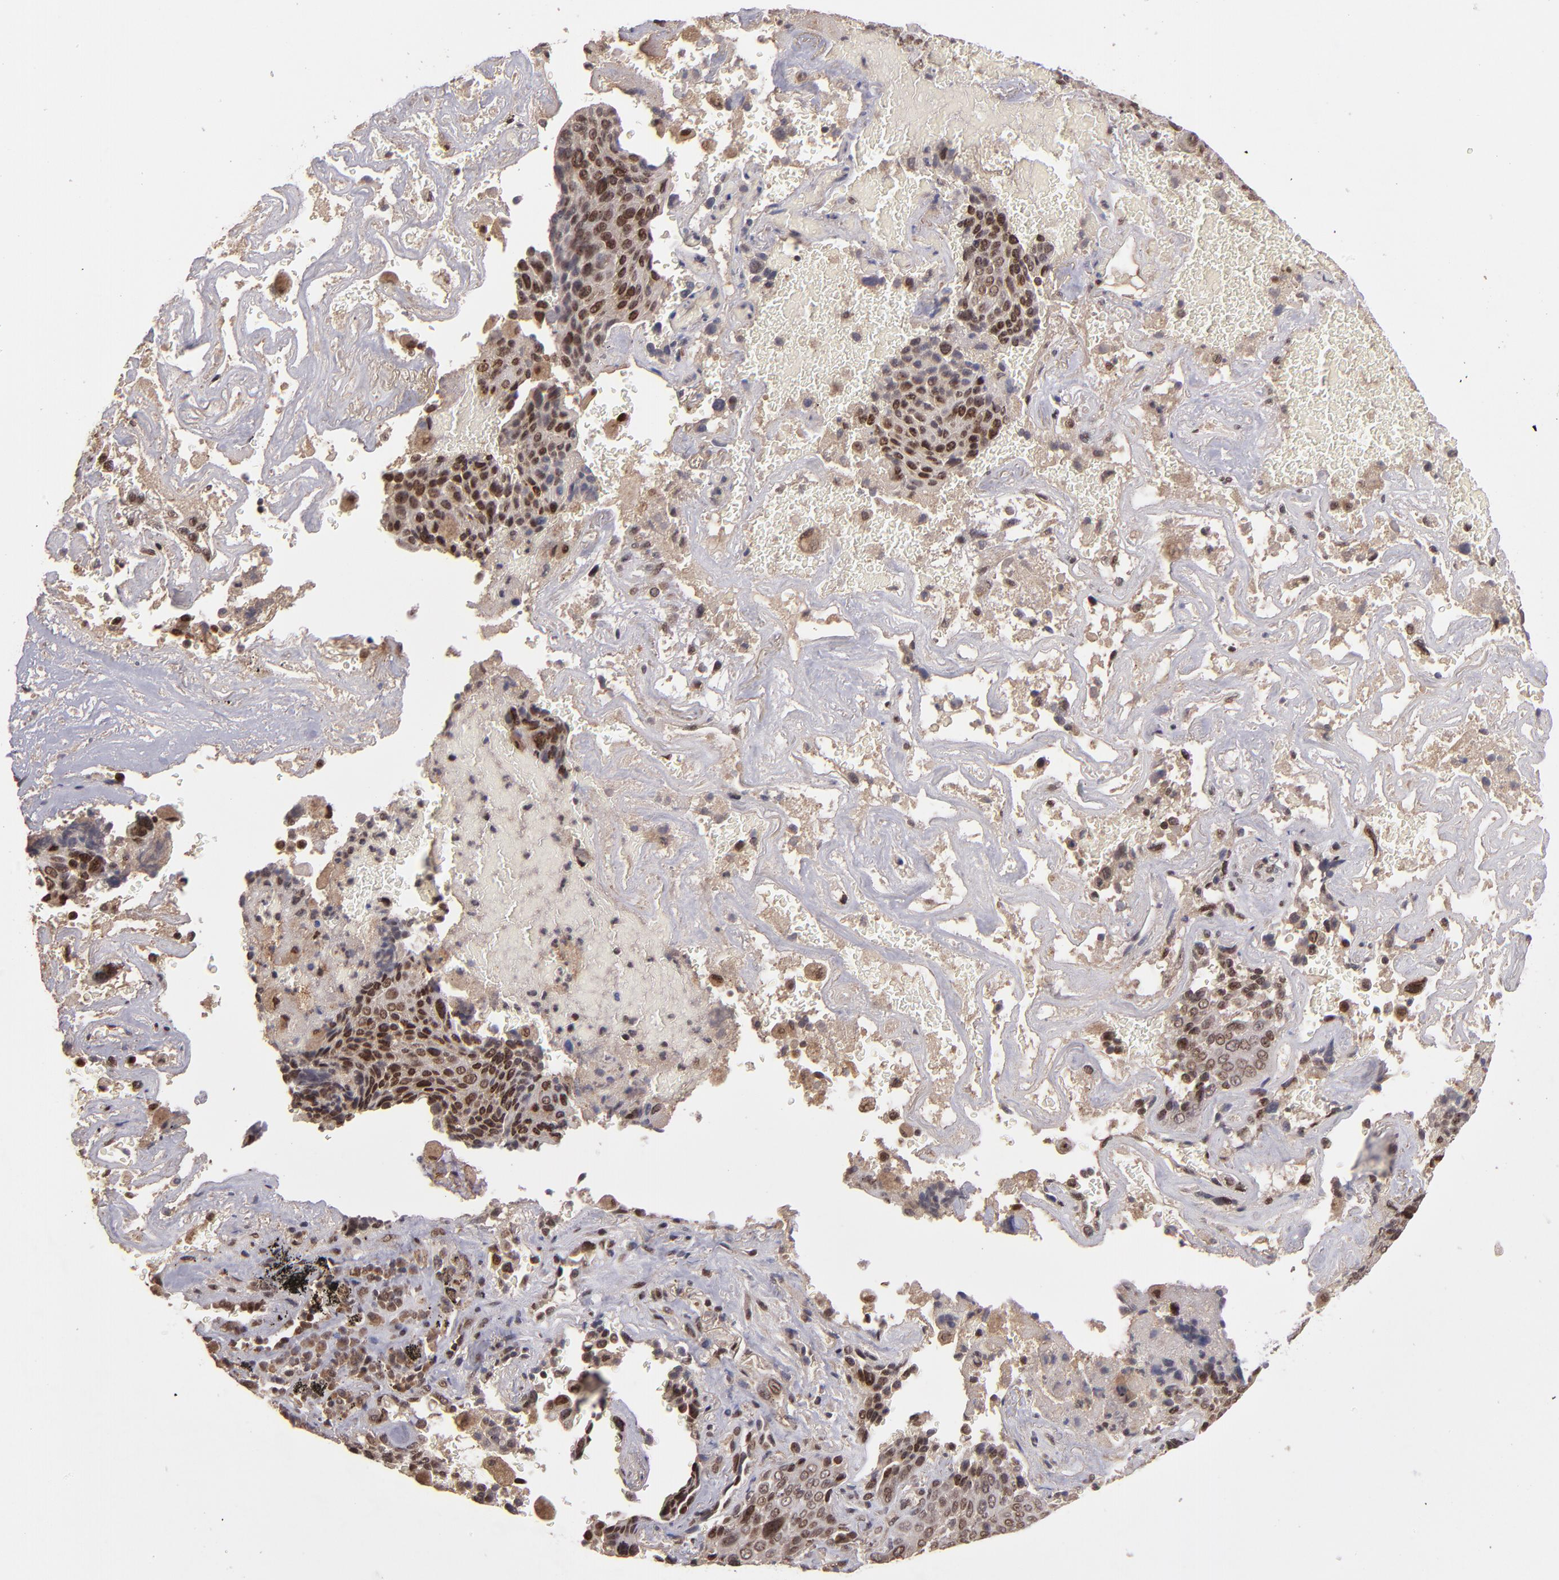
{"staining": {"intensity": "moderate", "quantity": "25%-75%", "location": "nuclear"}, "tissue": "lung cancer", "cell_type": "Tumor cells", "image_type": "cancer", "snomed": [{"axis": "morphology", "description": "Squamous cell carcinoma, NOS"}, {"axis": "topography", "description": "Lung"}], "caption": "Lung cancer stained with a protein marker exhibits moderate staining in tumor cells.", "gene": "ABHD12B", "patient": {"sex": "male", "age": 54}}